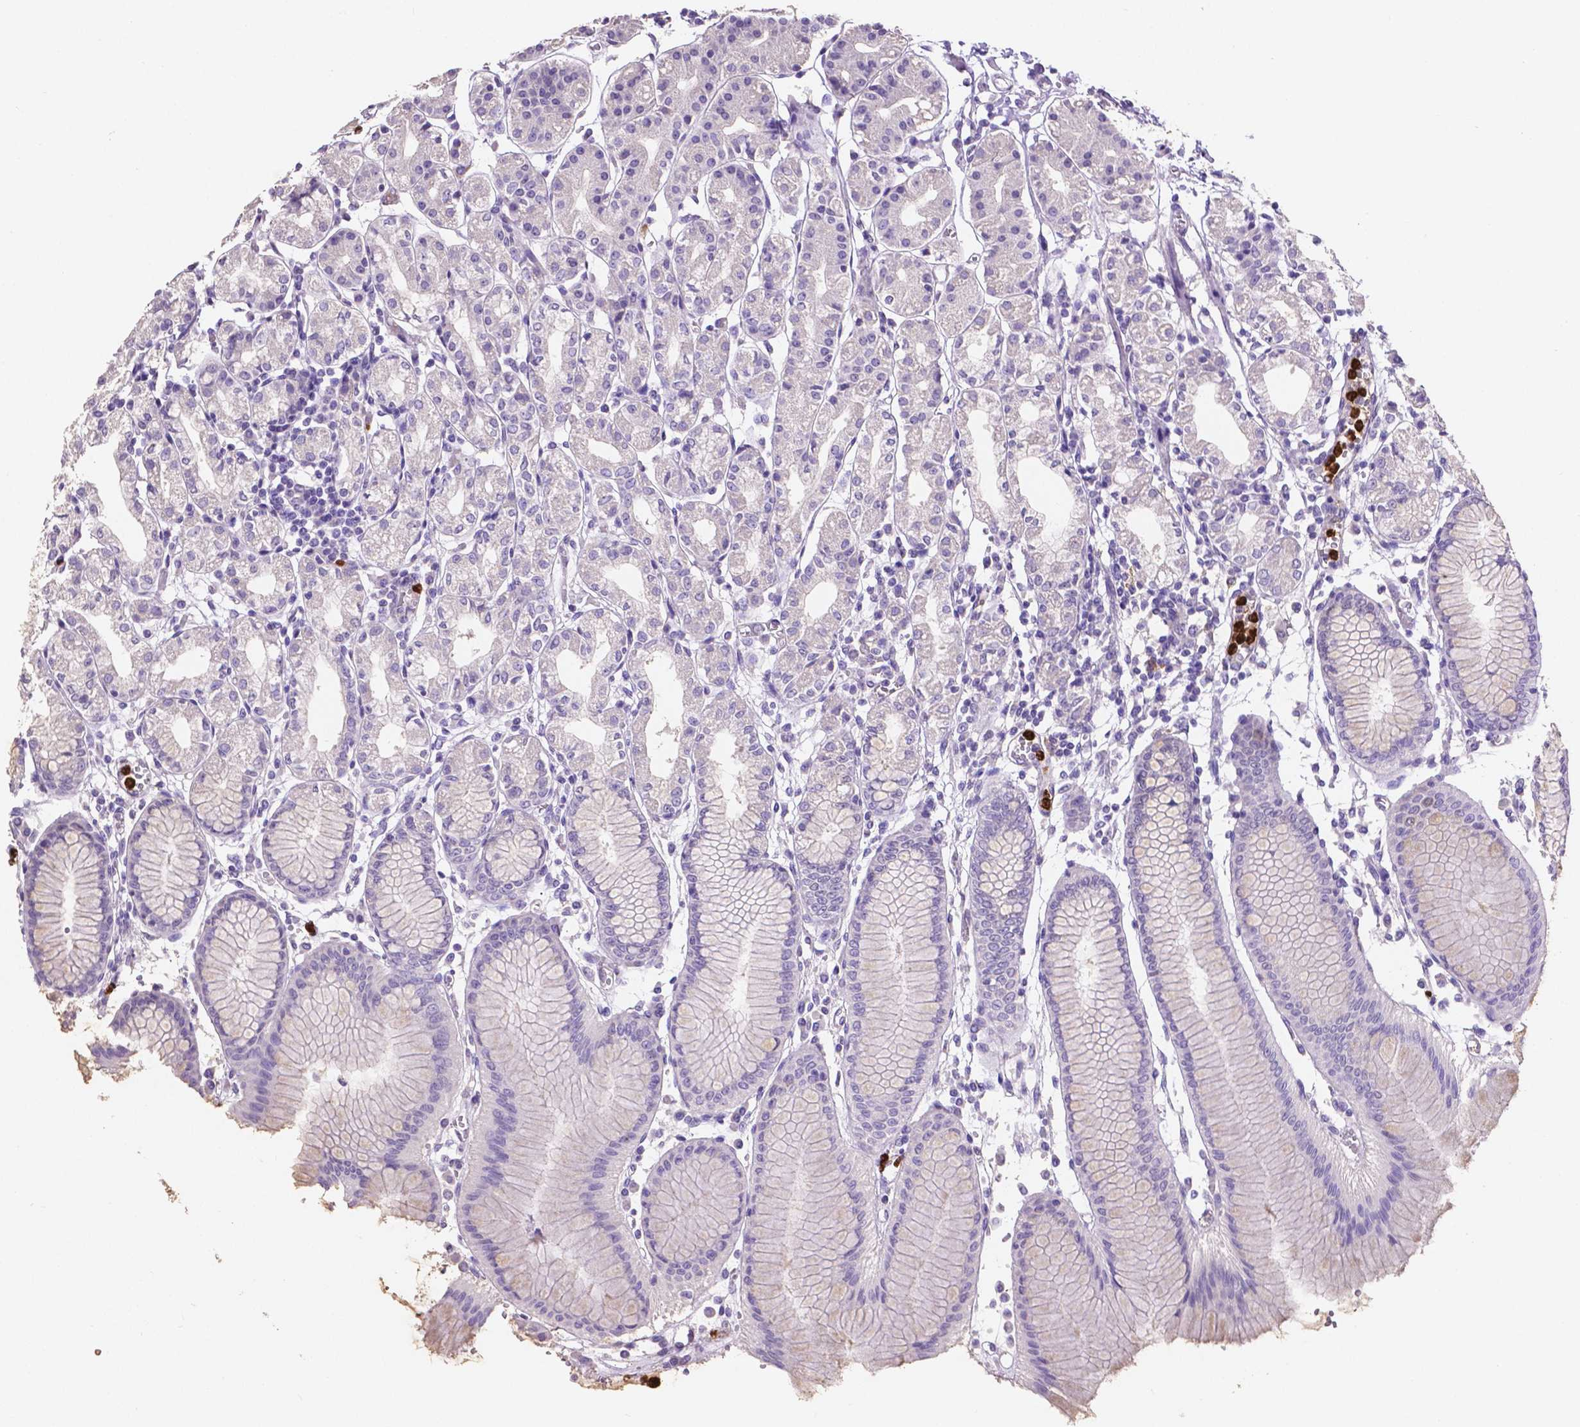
{"staining": {"intensity": "negative", "quantity": "none", "location": "none"}, "tissue": "stomach", "cell_type": "Glandular cells", "image_type": "normal", "snomed": [{"axis": "morphology", "description": "Normal tissue, NOS"}, {"axis": "topography", "description": "Skeletal muscle"}, {"axis": "topography", "description": "Stomach"}], "caption": "Immunohistochemical staining of normal human stomach demonstrates no significant positivity in glandular cells. The staining is performed using DAB brown chromogen with nuclei counter-stained in using hematoxylin.", "gene": "MMP9", "patient": {"sex": "female", "age": 57}}